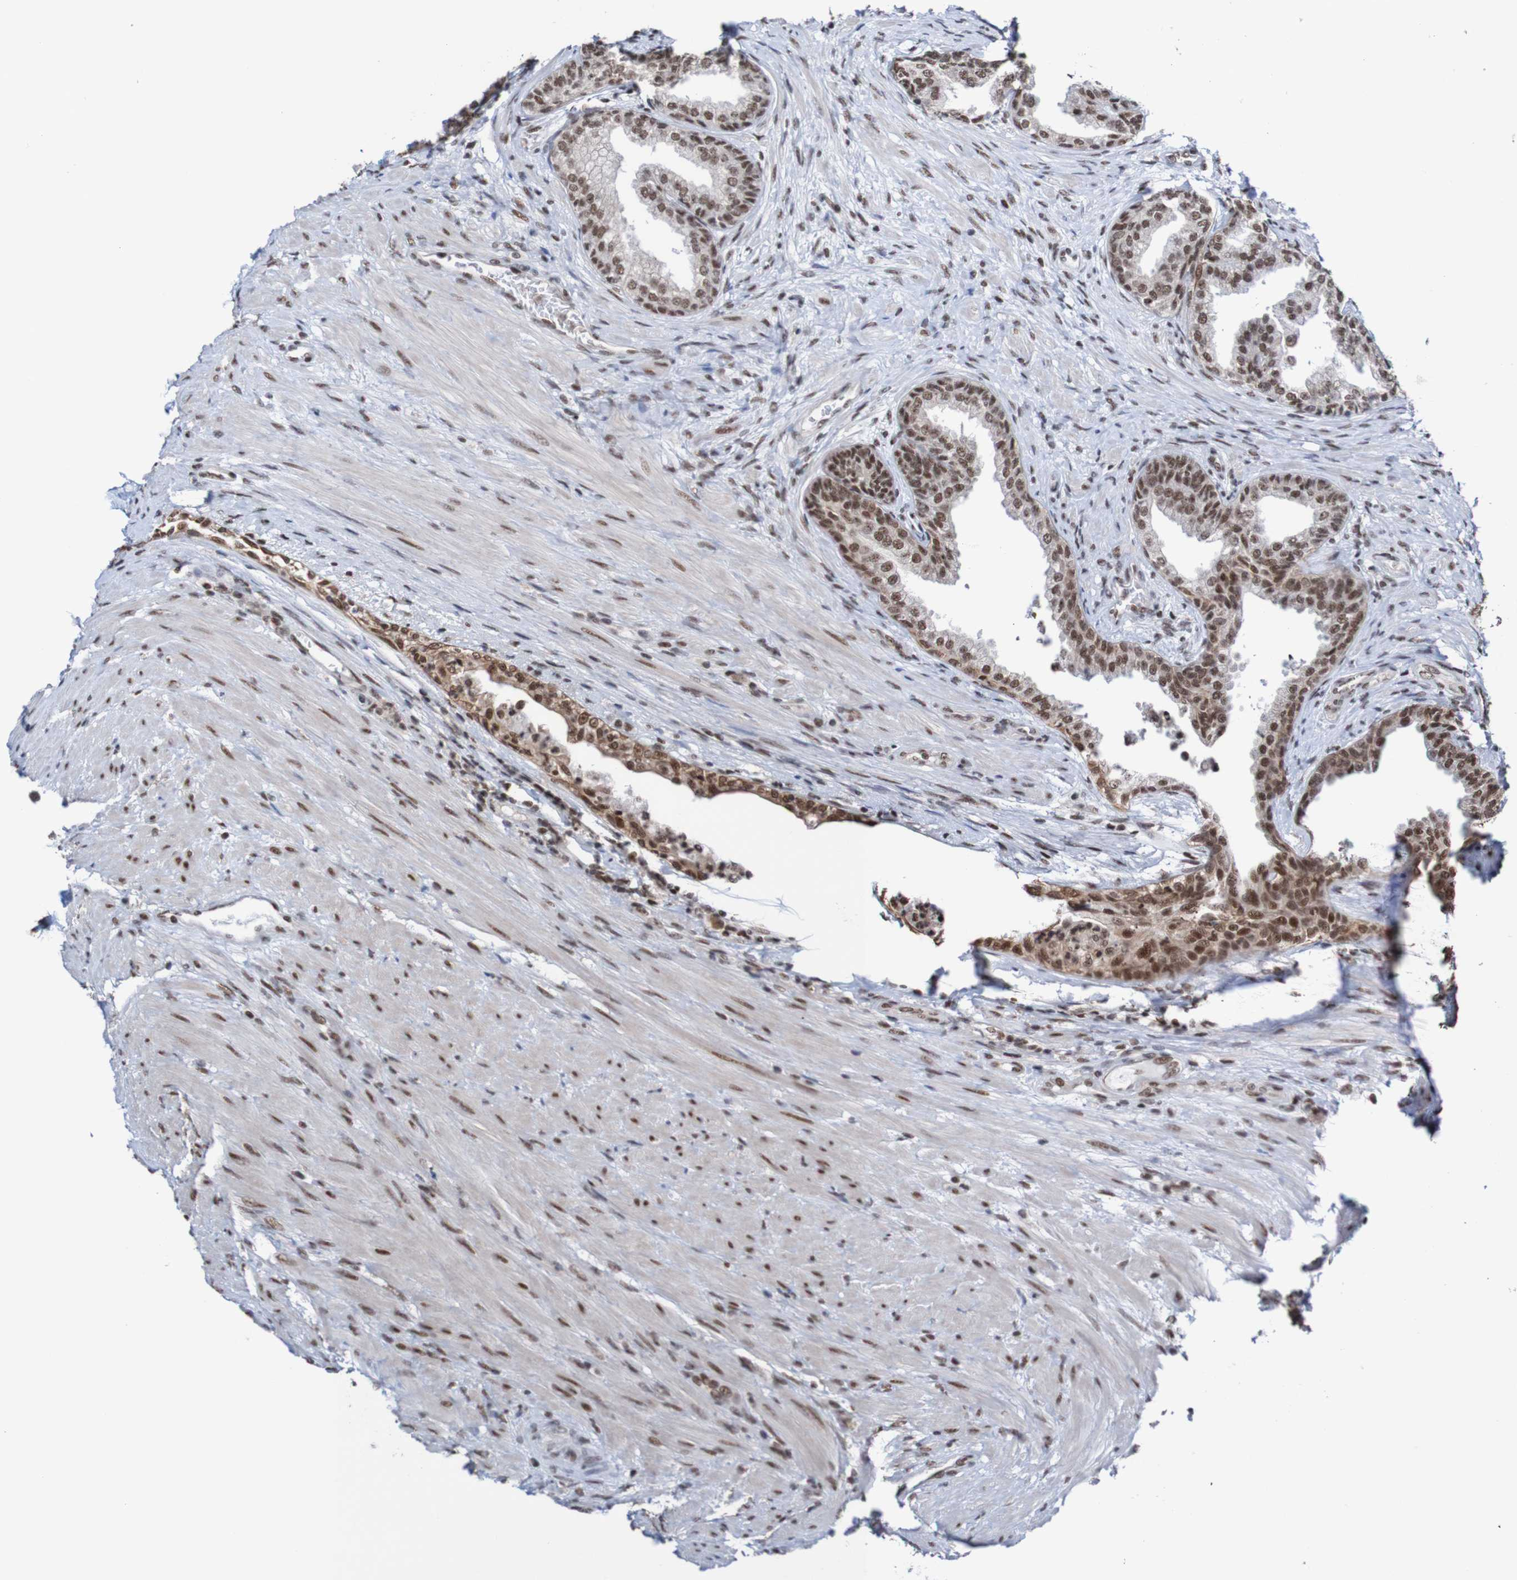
{"staining": {"intensity": "moderate", "quantity": ">75%", "location": "nuclear"}, "tissue": "prostate", "cell_type": "Glandular cells", "image_type": "normal", "snomed": [{"axis": "morphology", "description": "Normal tissue, NOS"}, {"axis": "topography", "description": "Prostate"}], "caption": "About >75% of glandular cells in normal prostate display moderate nuclear protein staining as visualized by brown immunohistochemical staining.", "gene": "CDC5L", "patient": {"sex": "male", "age": 76}}